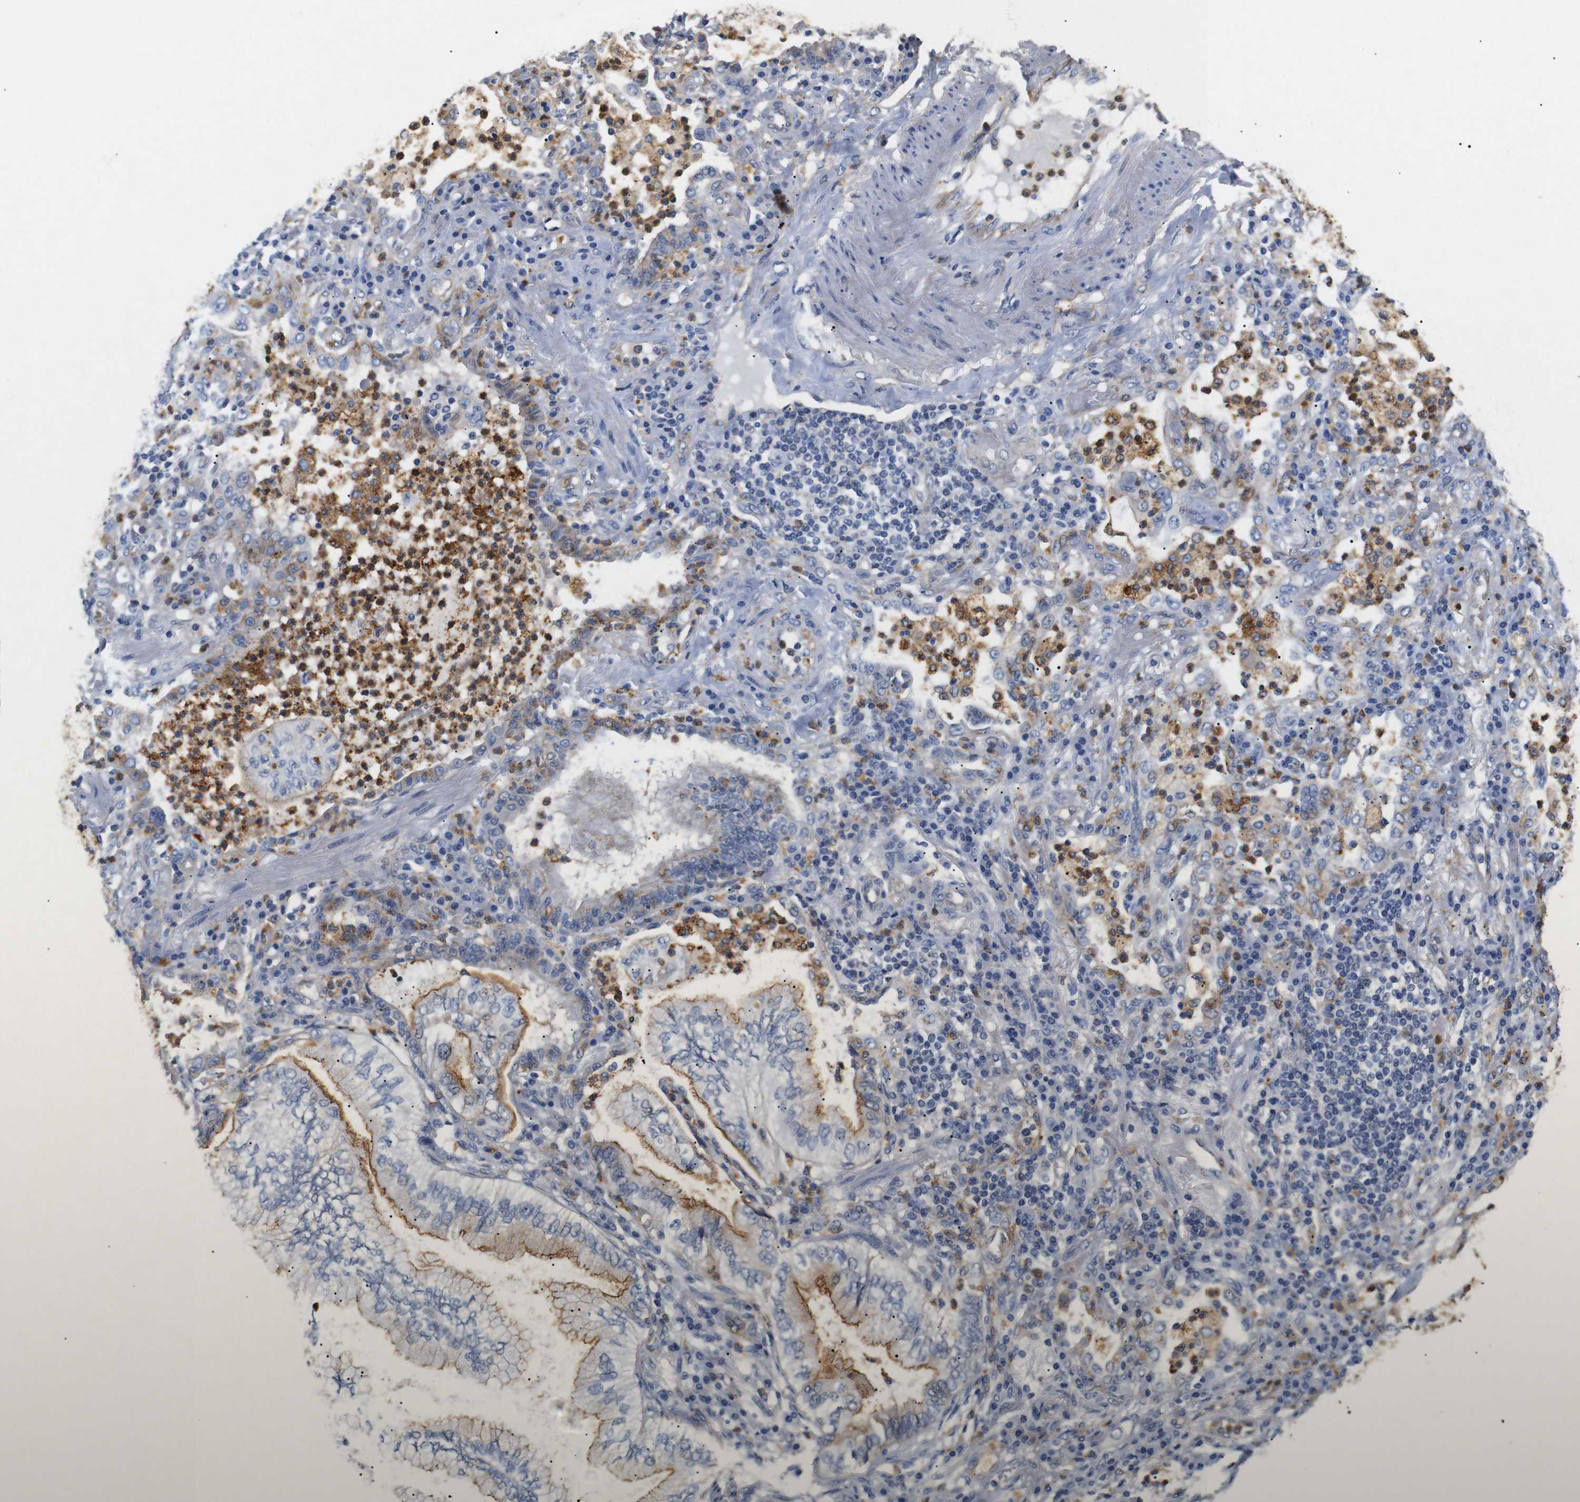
{"staining": {"intensity": "moderate", "quantity": "25%-75%", "location": "cytoplasmic/membranous"}, "tissue": "lung cancer", "cell_type": "Tumor cells", "image_type": "cancer", "snomed": [{"axis": "morphology", "description": "Normal tissue, NOS"}, {"axis": "morphology", "description": "Adenocarcinoma, NOS"}, {"axis": "topography", "description": "Bronchus"}, {"axis": "topography", "description": "Lung"}], "caption": "Moderate cytoplasmic/membranous positivity for a protein is seen in approximately 25%-75% of tumor cells of lung adenocarcinoma using immunohistochemistry (IHC).", "gene": "SDCBP", "patient": {"sex": "female", "age": 70}}